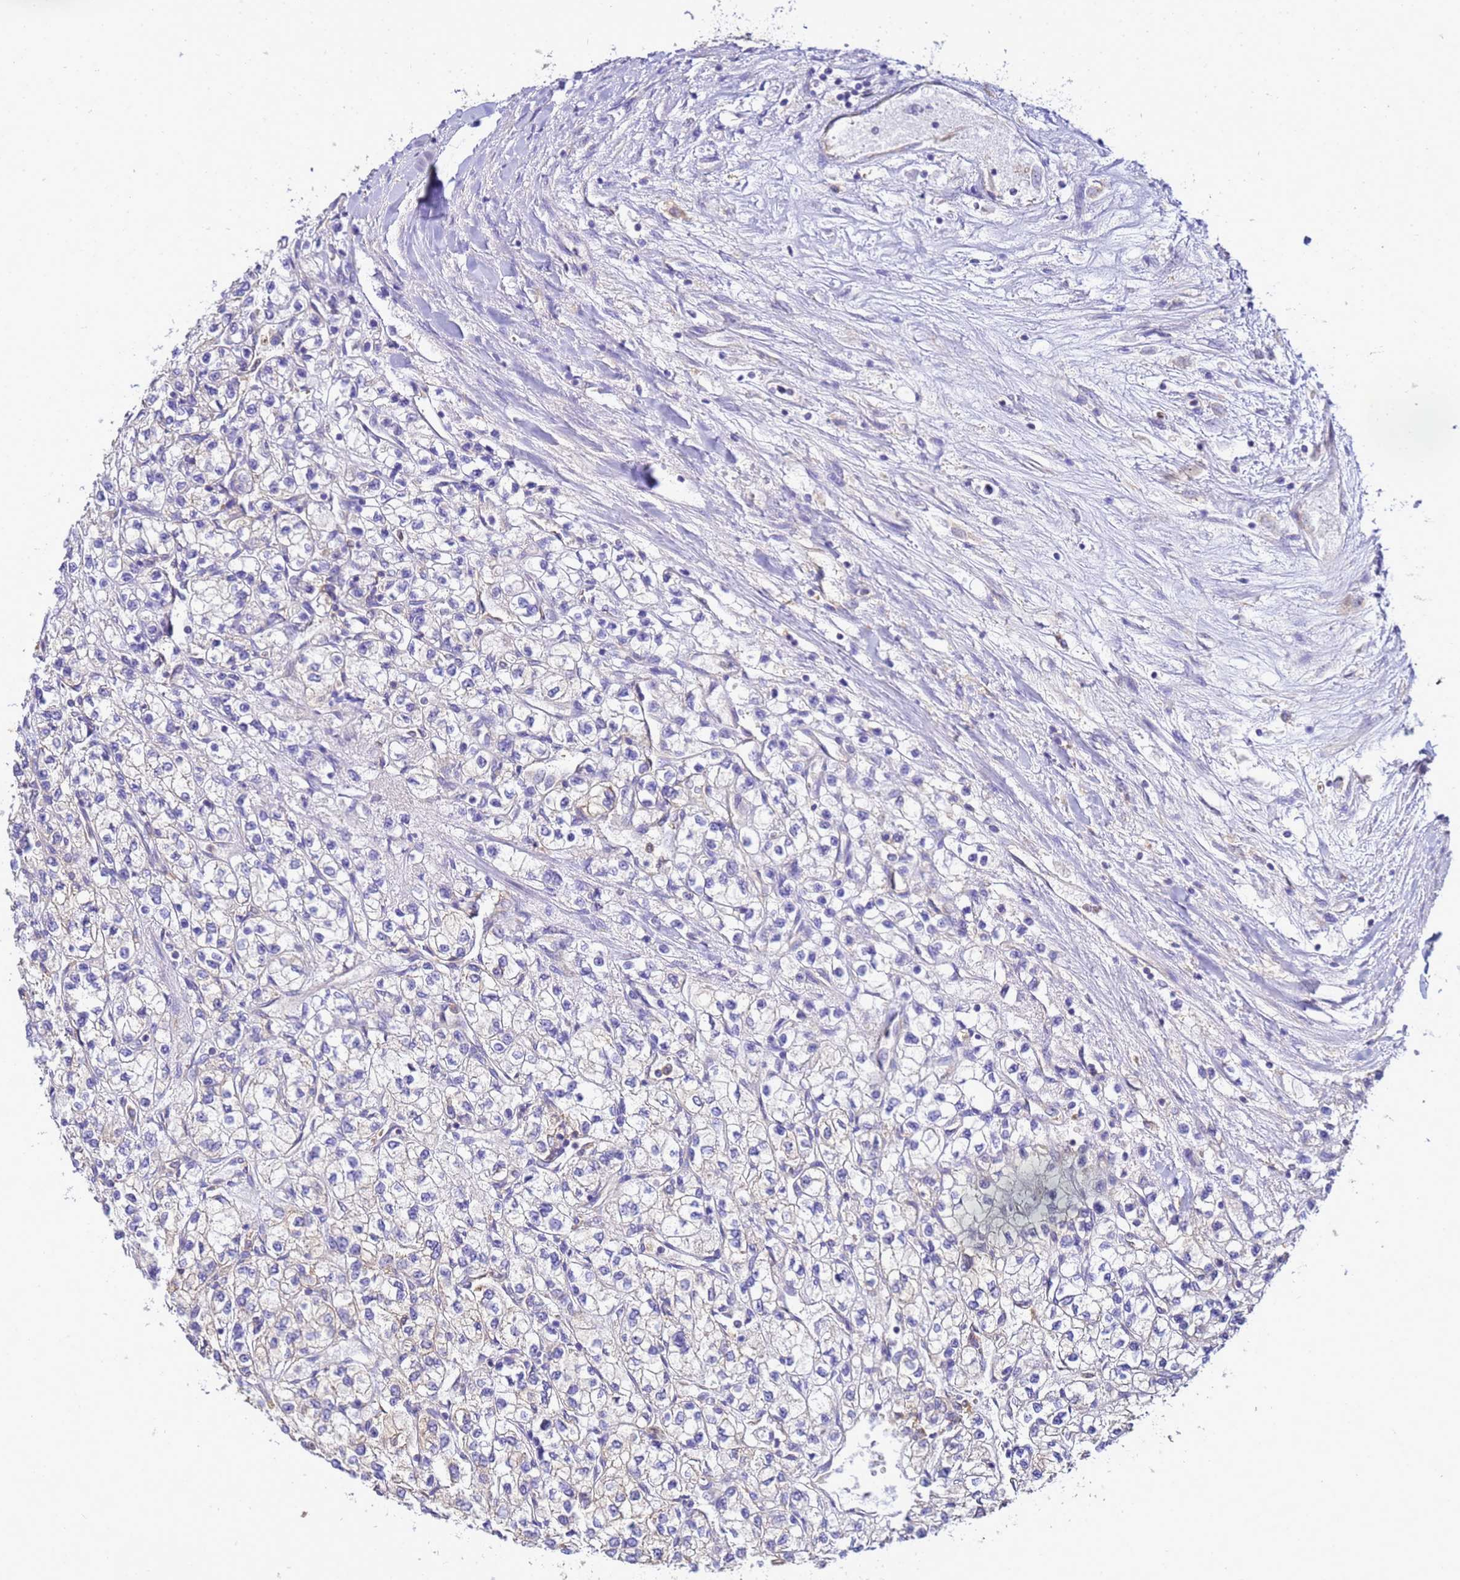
{"staining": {"intensity": "negative", "quantity": "none", "location": "none"}, "tissue": "renal cancer", "cell_type": "Tumor cells", "image_type": "cancer", "snomed": [{"axis": "morphology", "description": "Adenocarcinoma, NOS"}, {"axis": "topography", "description": "Kidney"}], "caption": "This is an immunohistochemistry photomicrograph of renal cancer. There is no positivity in tumor cells.", "gene": "NARS1", "patient": {"sex": "male", "age": 80}}